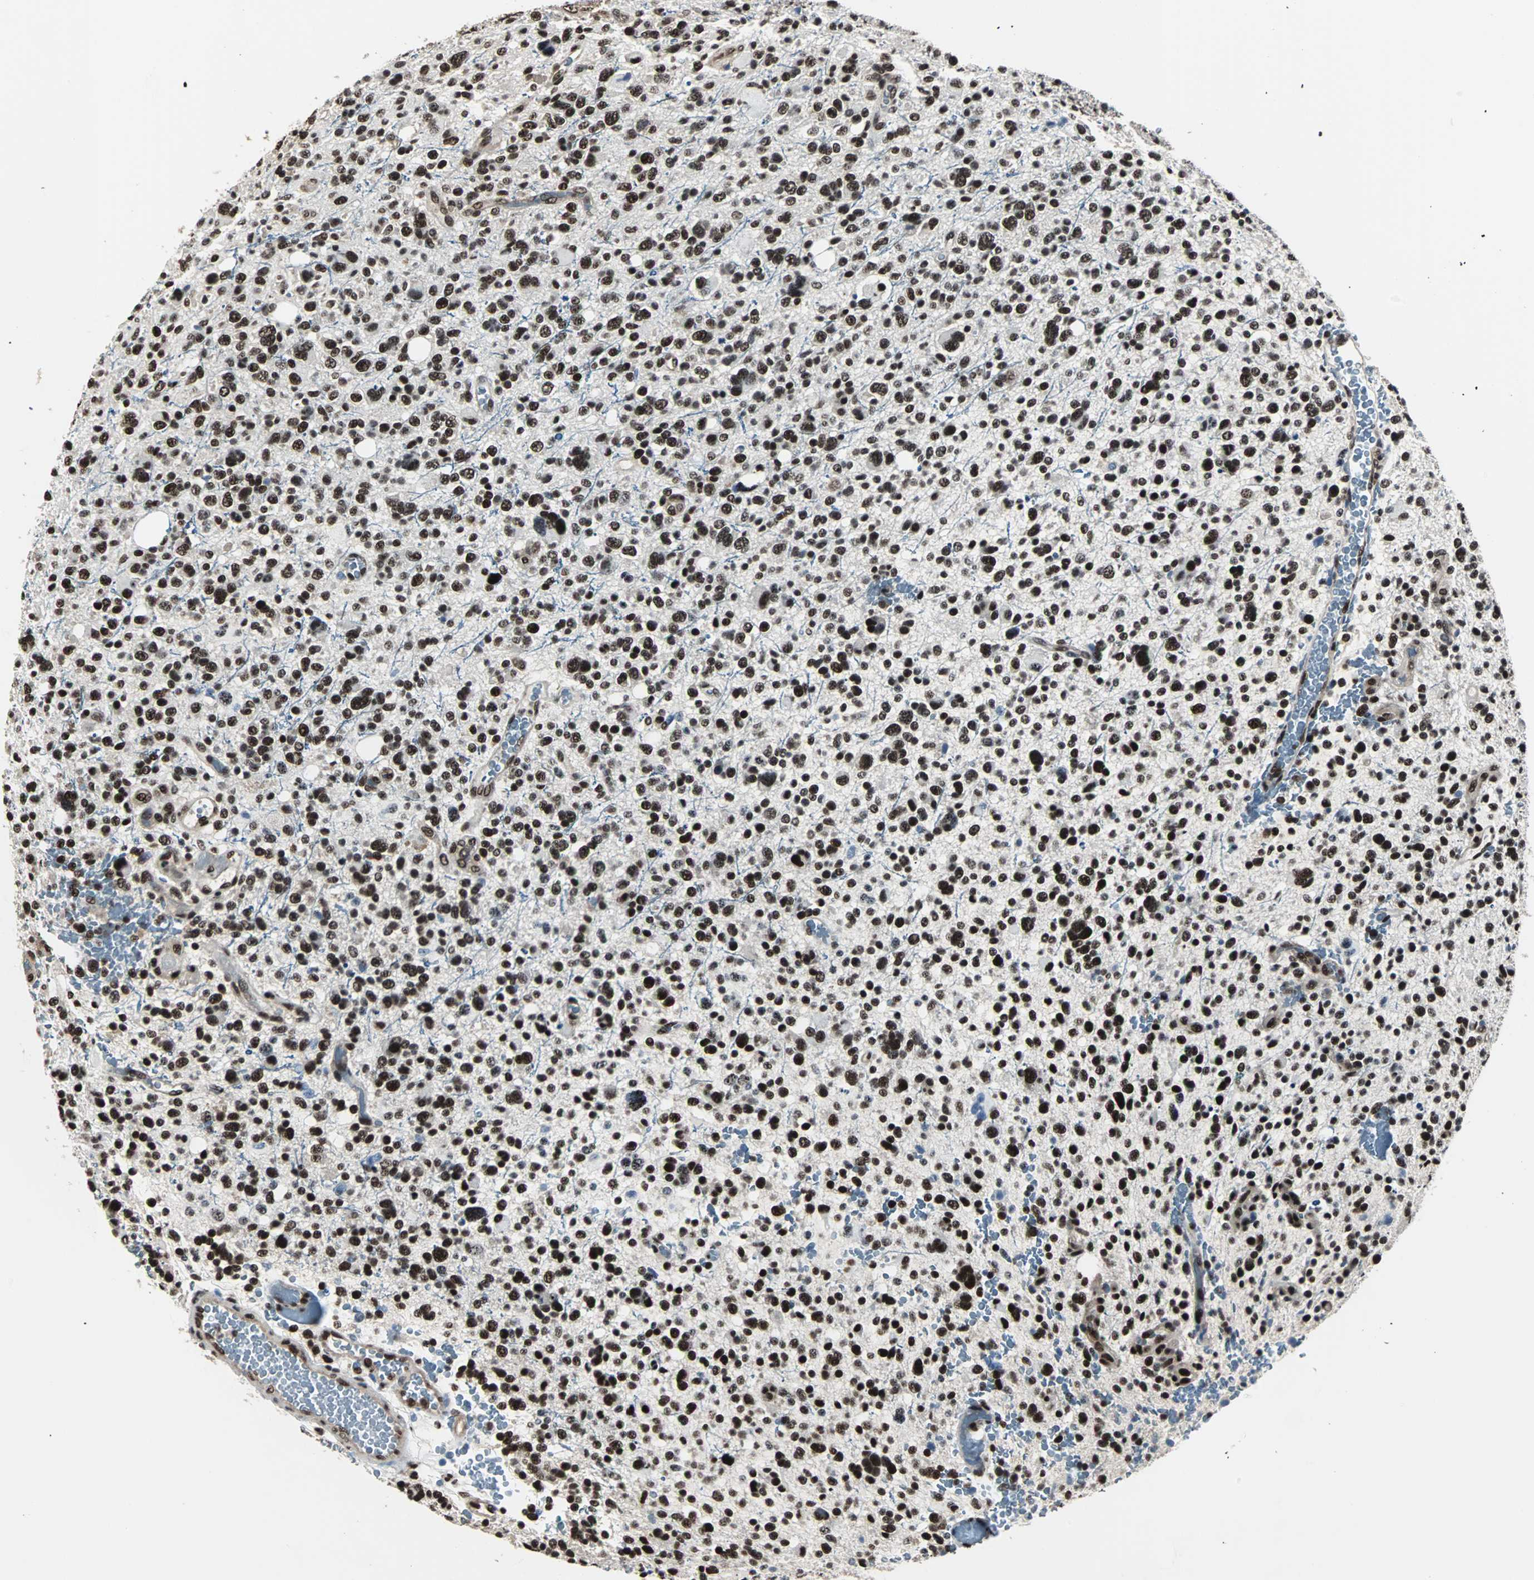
{"staining": {"intensity": "strong", "quantity": ">75%", "location": "nuclear"}, "tissue": "glioma", "cell_type": "Tumor cells", "image_type": "cancer", "snomed": [{"axis": "morphology", "description": "Glioma, malignant, High grade"}, {"axis": "topography", "description": "Brain"}], "caption": "A brown stain shows strong nuclear positivity of a protein in human malignant glioma (high-grade) tumor cells.", "gene": "MKX", "patient": {"sex": "male", "age": 48}}